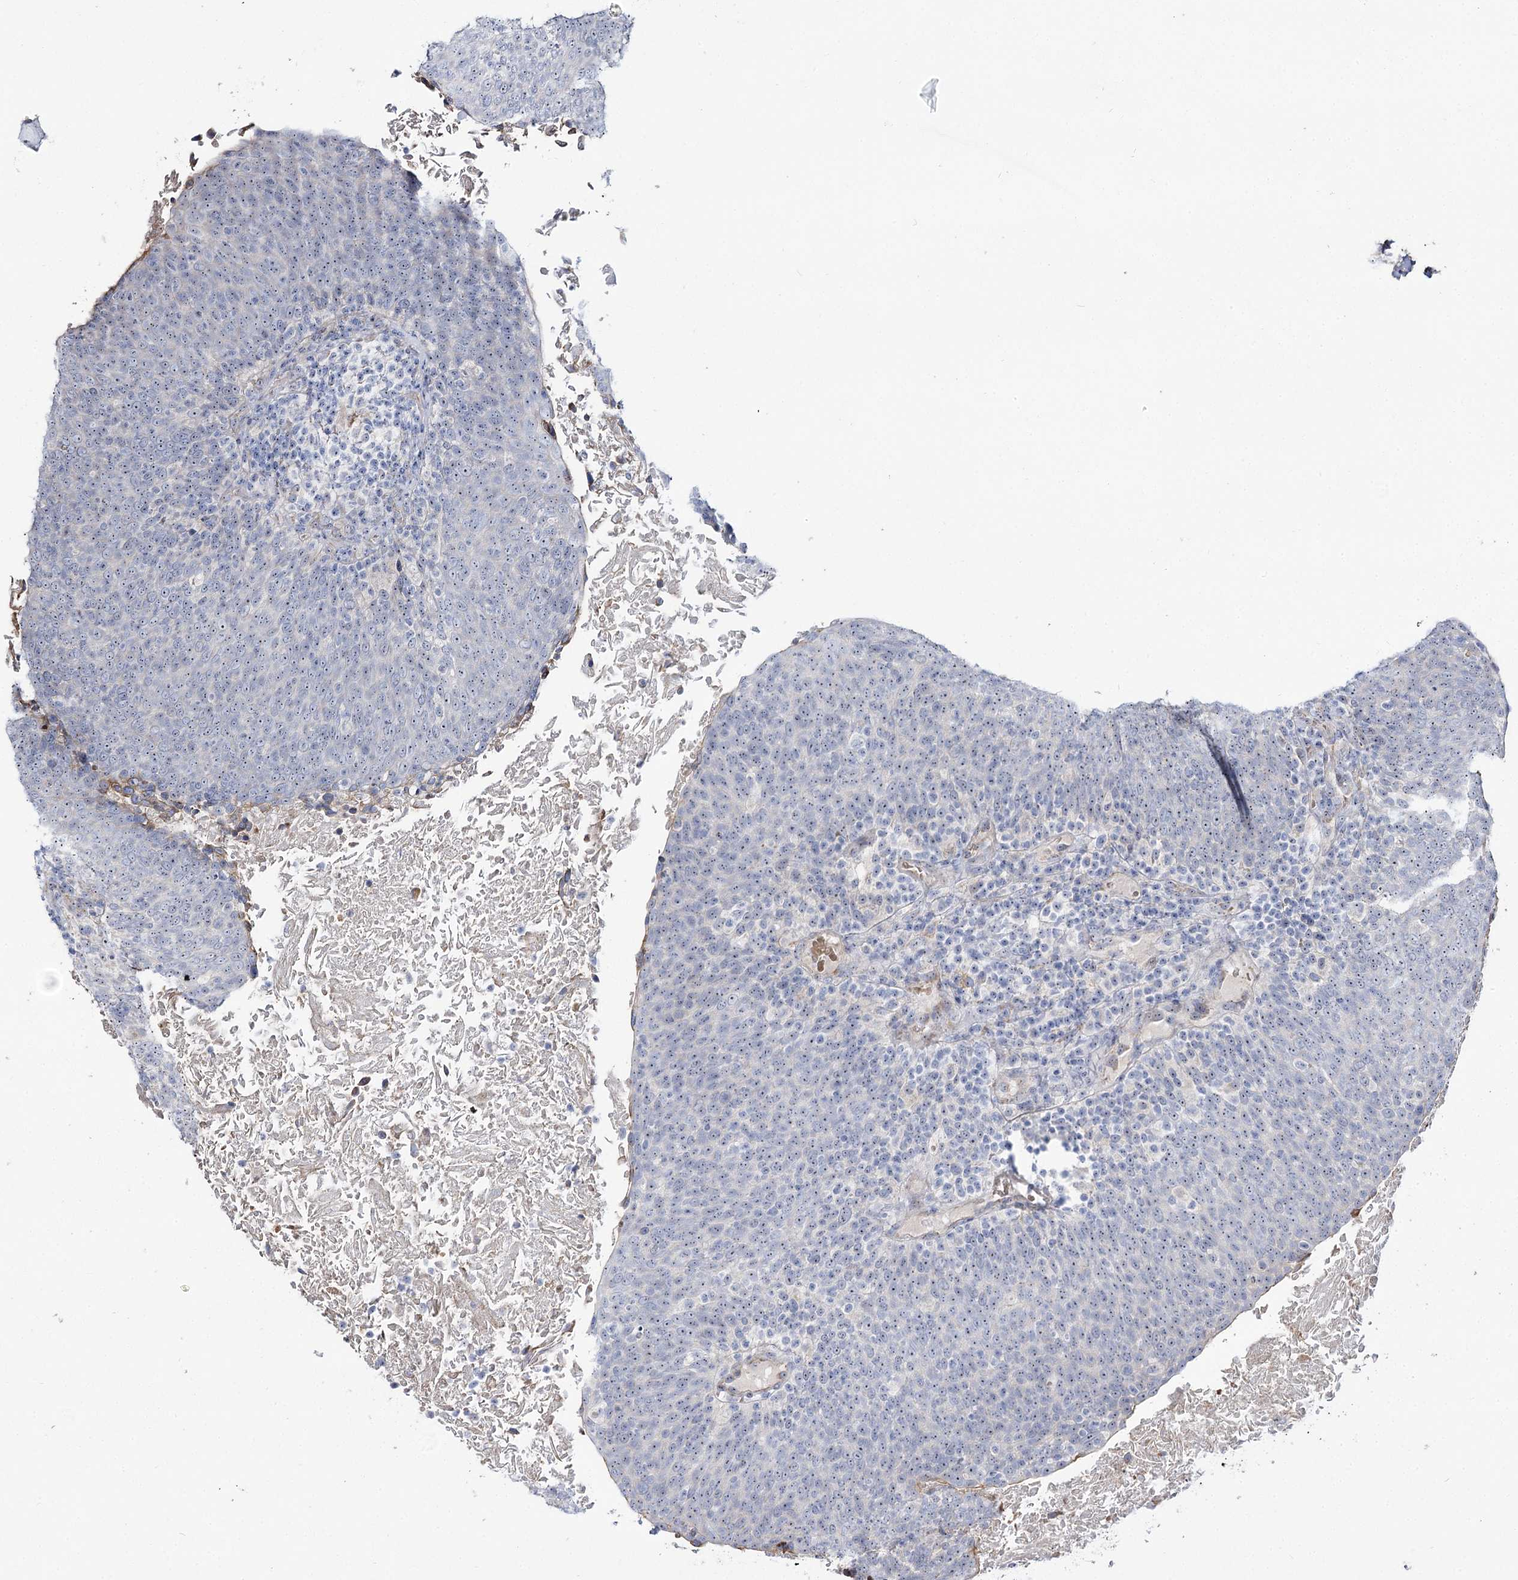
{"staining": {"intensity": "negative", "quantity": "none", "location": "none"}, "tissue": "head and neck cancer", "cell_type": "Tumor cells", "image_type": "cancer", "snomed": [{"axis": "morphology", "description": "Squamous cell carcinoma, NOS"}, {"axis": "morphology", "description": "Squamous cell carcinoma, metastatic, NOS"}, {"axis": "topography", "description": "Lymph node"}, {"axis": "topography", "description": "Head-Neck"}], "caption": "There is no significant staining in tumor cells of metastatic squamous cell carcinoma (head and neck).", "gene": "SUOX", "patient": {"sex": "male", "age": 62}}